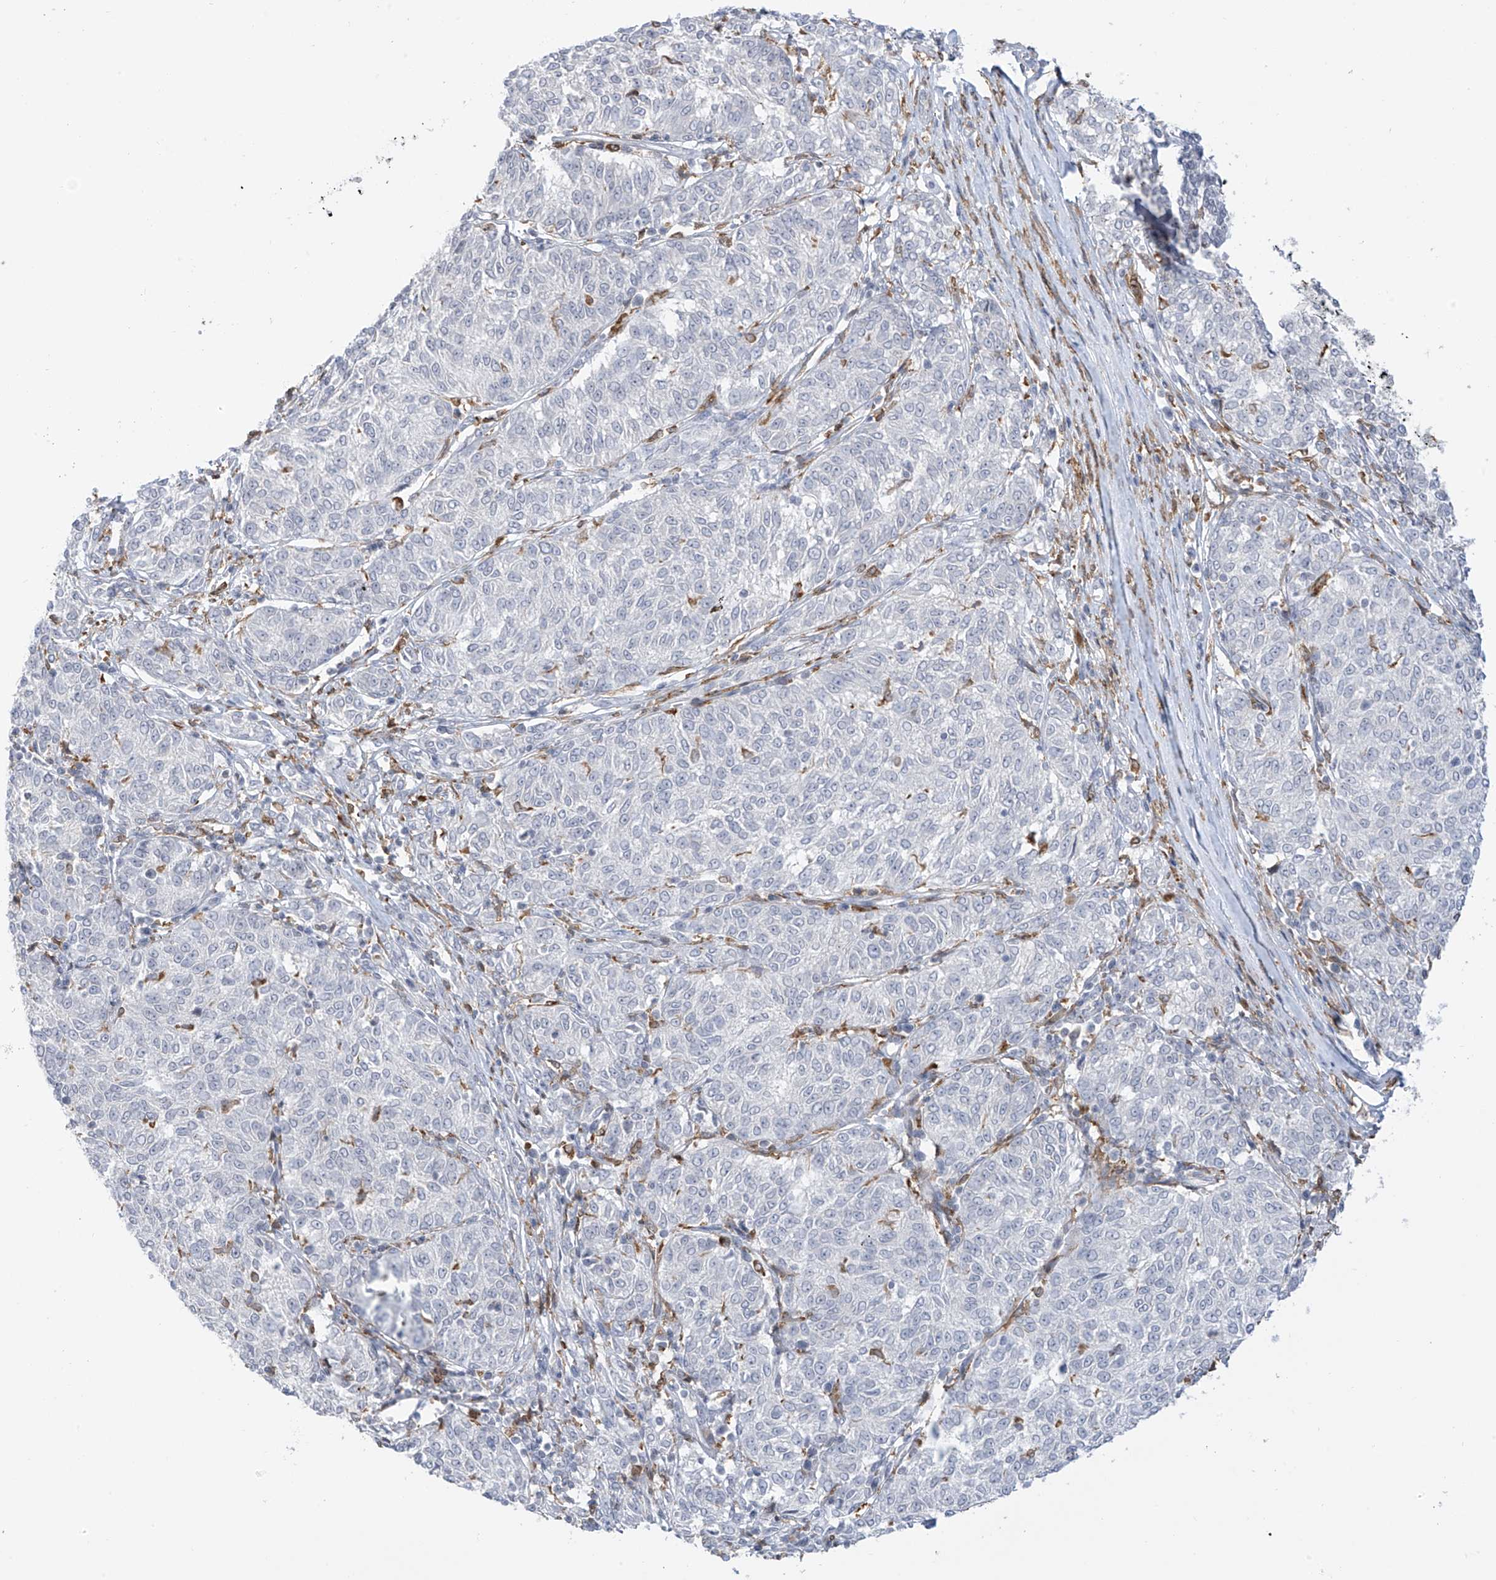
{"staining": {"intensity": "negative", "quantity": "none", "location": "none"}, "tissue": "melanoma", "cell_type": "Tumor cells", "image_type": "cancer", "snomed": [{"axis": "morphology", "description": "Malignant melanoma, NOS"}, {"axis": "topography", "description": "Skin"}], "caption": "The IHC image has no significant positivity in tumor cells of melanoma tissue. The staining was performed using DAB (3,3'-diaminobenzidine) to visualize the protein expression in brown, while the nuclei were stained in blue with hematoxylin (Magnification: 20x).", "gene": "TBXAS1", "patient": {"sex": "female", "age": 72}}